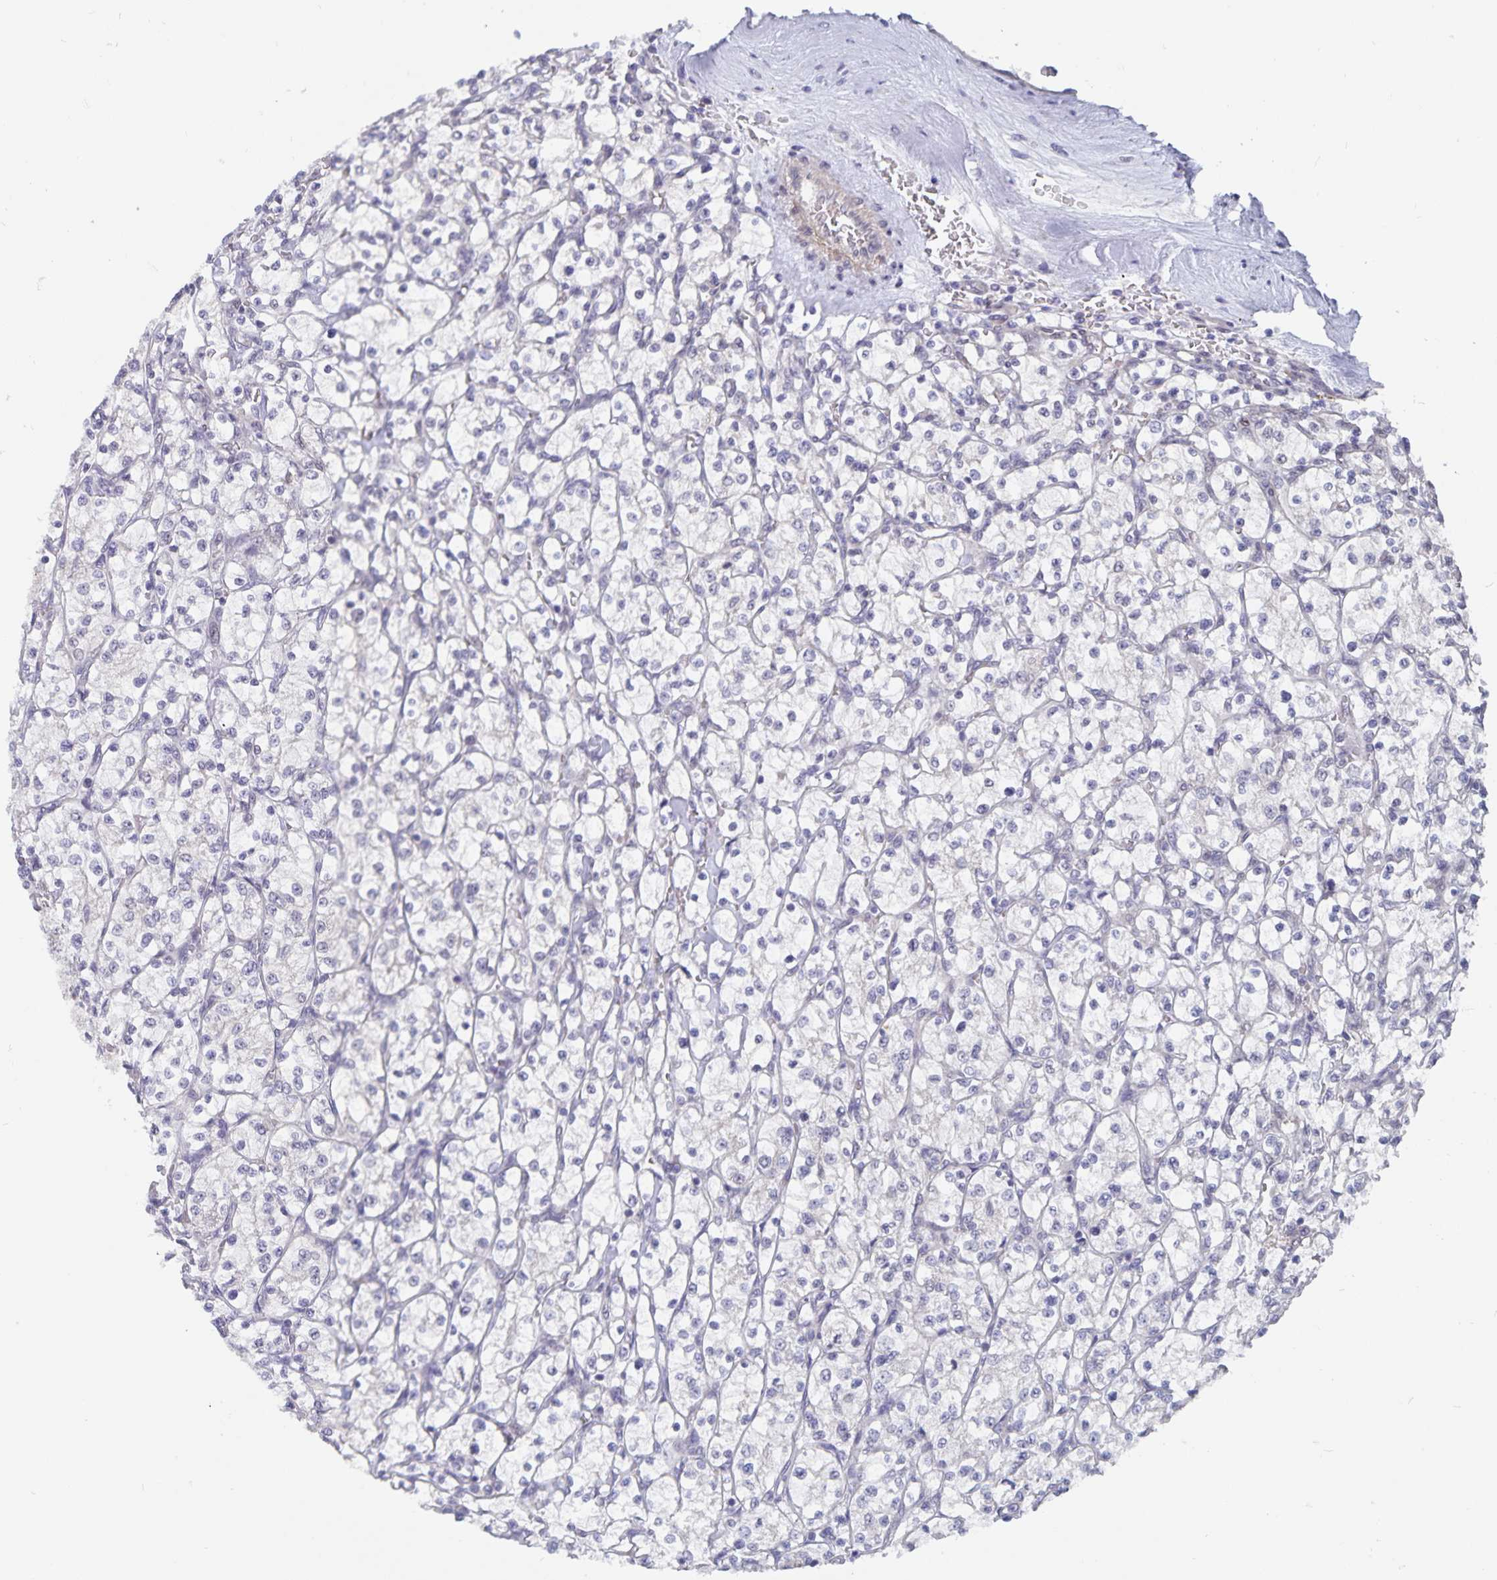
{"staining": {"intensity": "negative", "quantity": "none", "location": "none"}, "tissue": "renal cancer", "cell_type": "Tumor cells", "image_type": "cancer", "snomed": [{"axis": "morphology", "description": "Adenocarcinoma, NOS"}, {"axis": "topography", "description": "Kidney"}], "caption": "Human renal cancer stained for a protein using immunohistochemistry reveals no positivity in tumor cells.", "gene": "BAG6", "patient": {"sex": "female", "age": 64}}